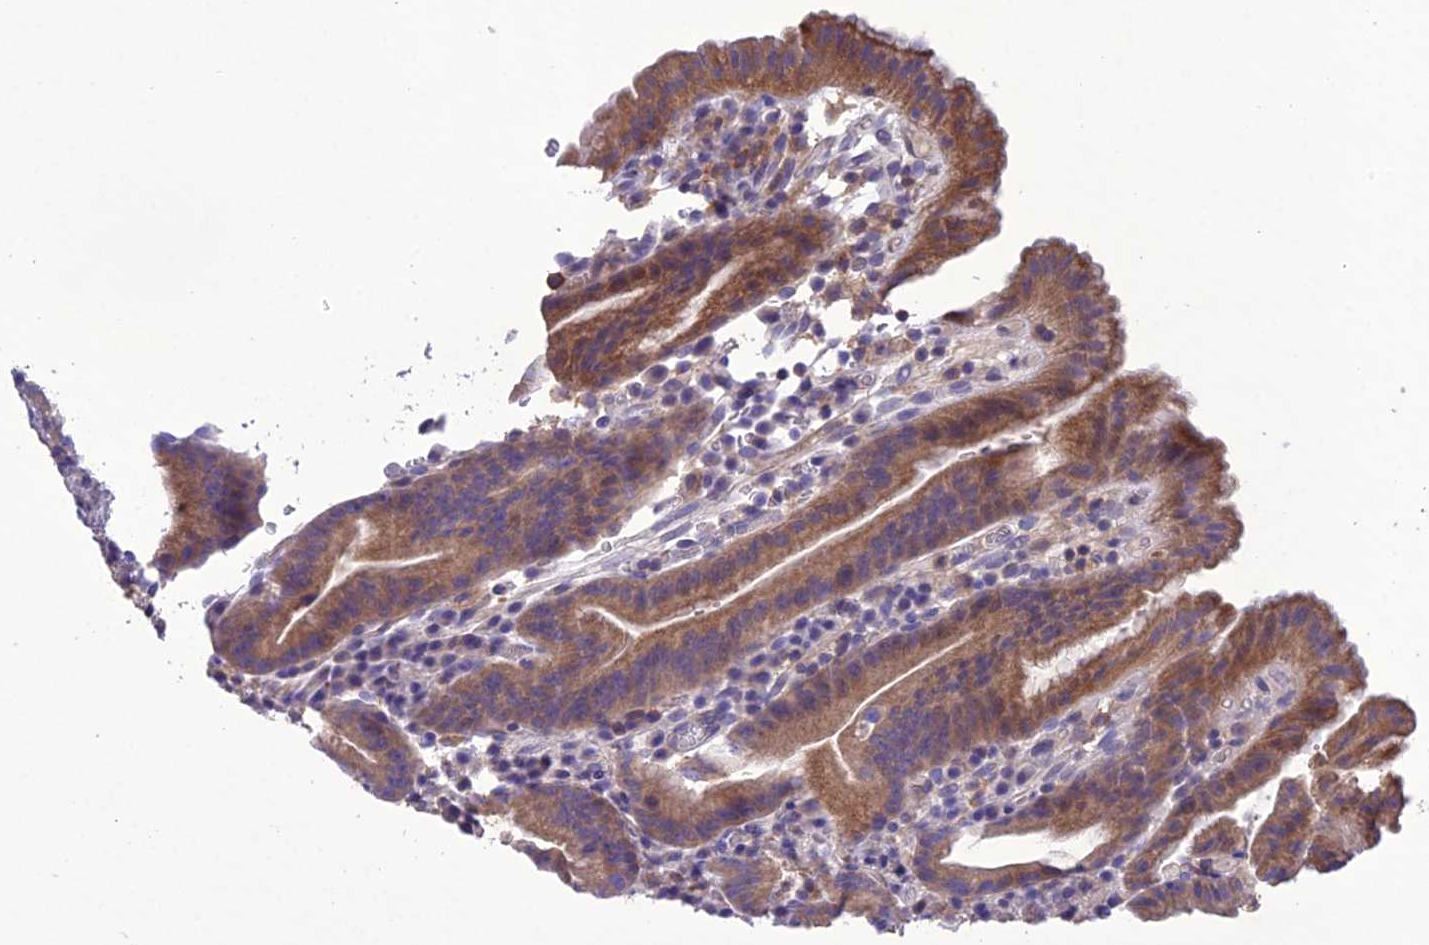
{"staining": {"intensity": "moderate", "quantity": ">75%", "location": "cytoplasmic/membranous"}, "tissue": "stomach", "cell_type": "Glandular cells", "image_type": "normal", "snomed": [{"axis": "morphology", "description": "Normal tissue, NOS"}, {"axis": "morphology", "description": "Inflammation, NOS"}, {"axis": "topography", "description": "Stomach"}], "caption": "The photomicrograph shows immunohistochemical staining of normal stomach. There is moderate cytoplasmic/membranous expression is seen in about >75% of glandular cells.", "gene": "SNX24", "patient": {"sex": "male", "age": 79}}